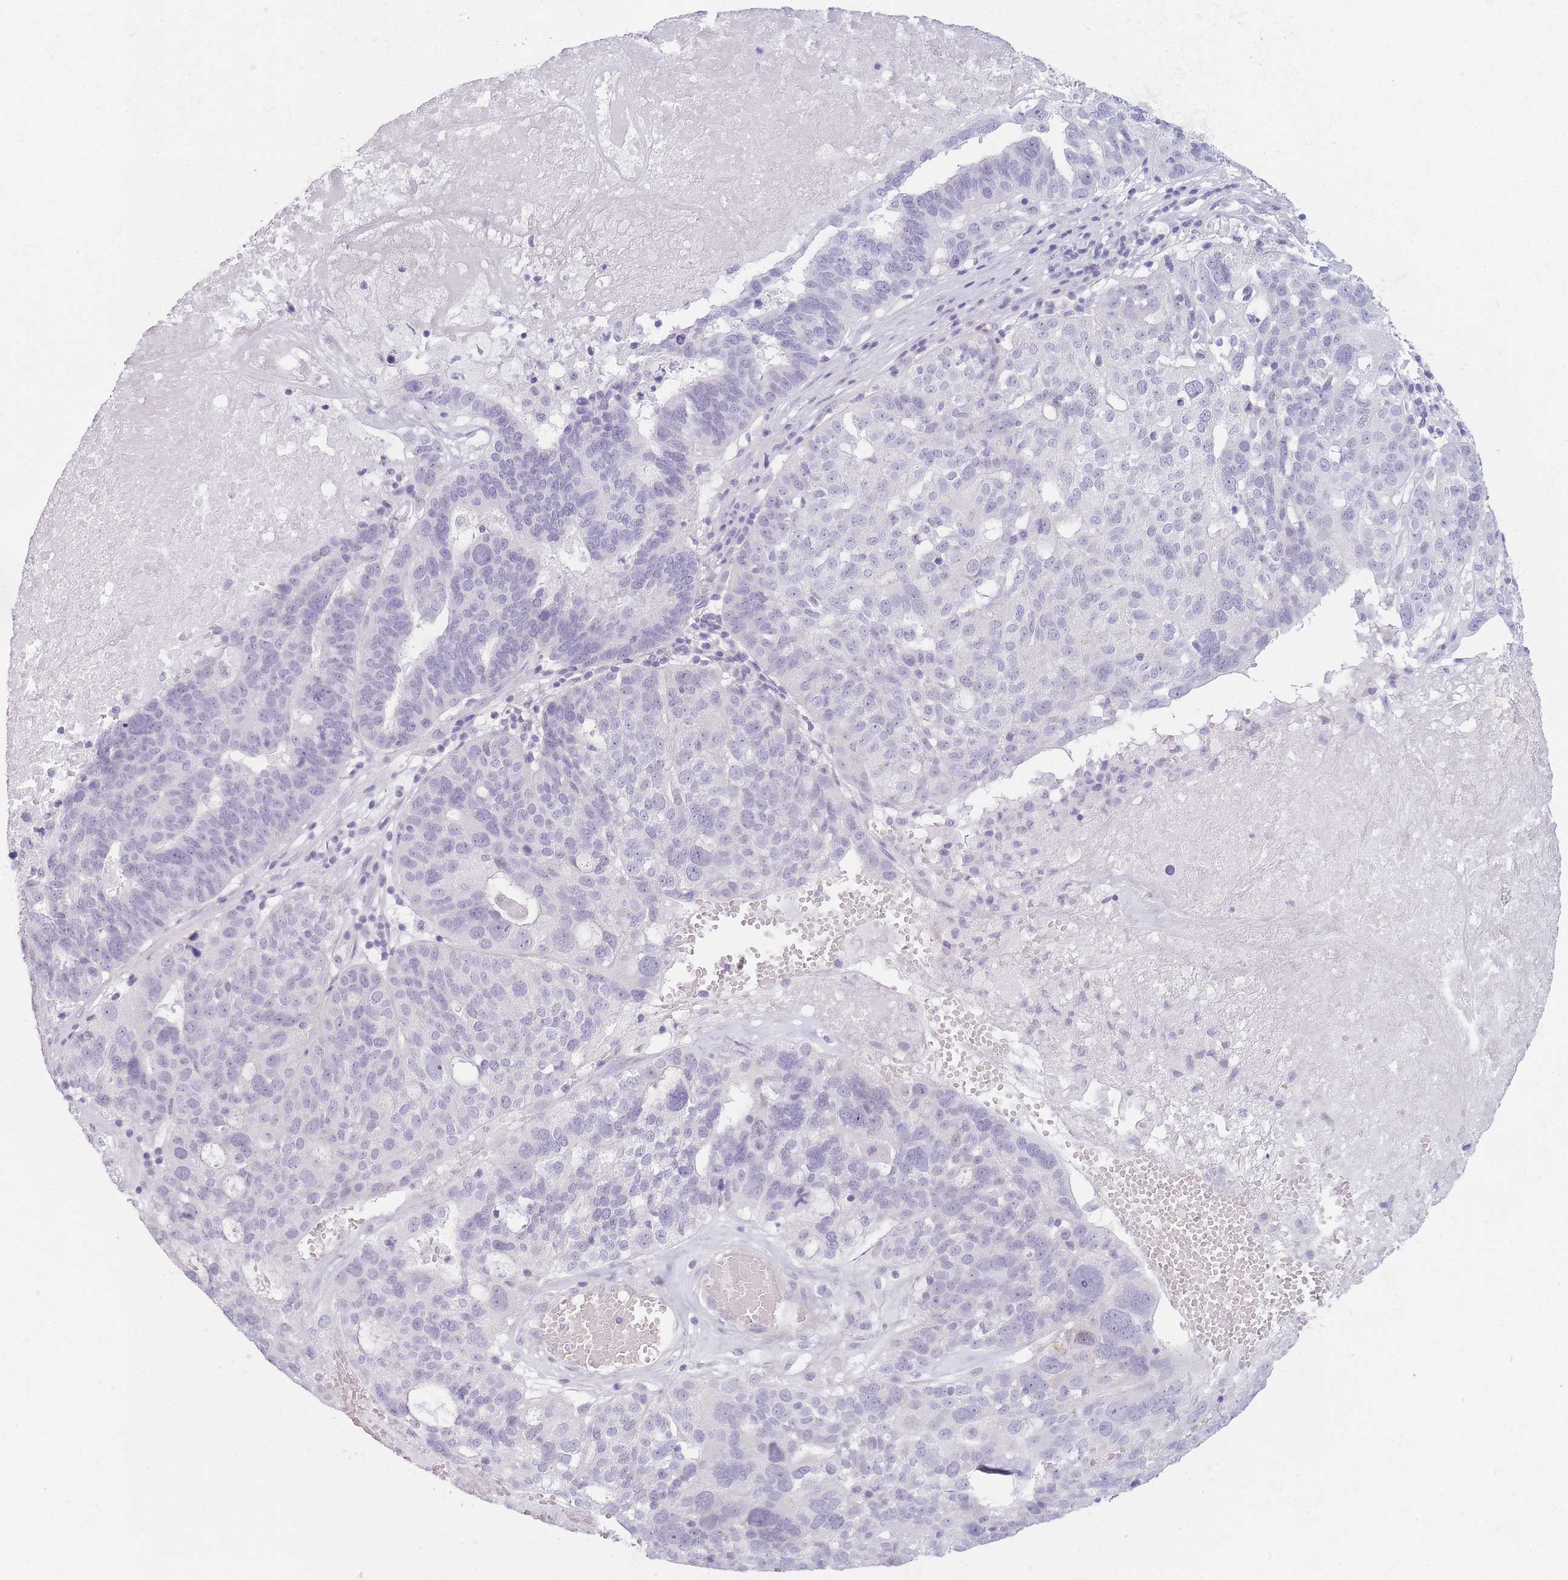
{"staining": {"intensity": "negative", "quantity": "none", "location": "none"}, "tissue": "ovarian cancer", "cell_type": "Tumor cells", "image_type": "cancer", "snomed": [{"axis": "morphology", "description": "Cystadenocarcinoma, serous, NOS"}, {"axis": "topography", "description": "Ovary"}], "caption": "A photomicrograph of ovarian cancer (serous cystadenocarcinoma) stained for a protein demonstrates no brown staining in tumor cells.", "gene": "PLEKHG2", "patient": {"sex": "female", "age": 59}}